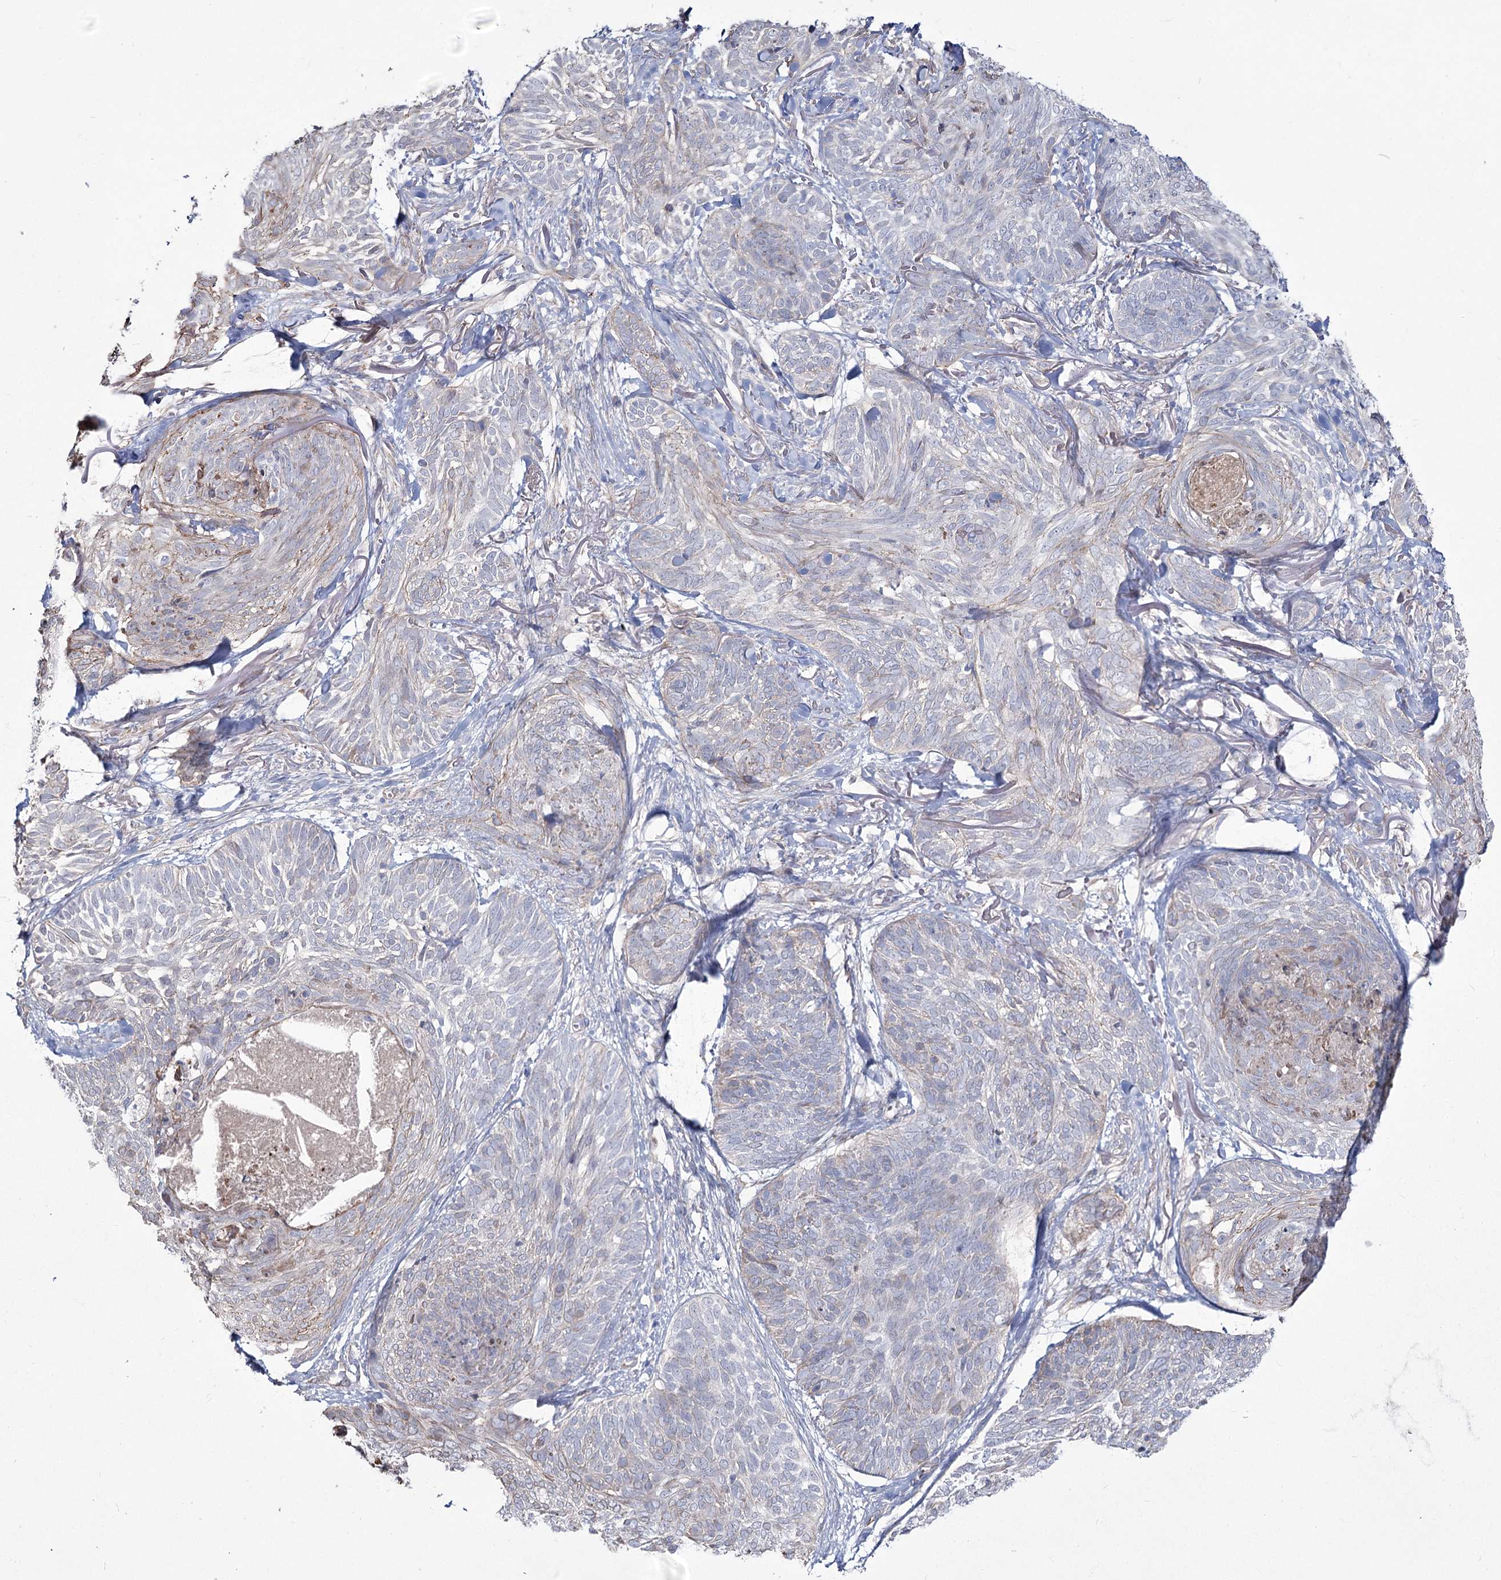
{"staining": {"intensity": "negative", "quantity": "none", "location": "none"}, "tissue": "skin cancer", "cell_type": "Tumor cells", "image_type": "cancer", "snomed": [{"axis": "morphology", "description": "Normal tissue, NOS"}, {"axis": "morphology", "description": "Basal cell carcinoma"}, {"axis": "topography", "description": "Skin"}], "caption": "Immunohistochemistry (IHC) of human skin cancer demonstrates no positivity in tumor cells.", "gene": "ME3", "patient": {"sex": "male", "age": 66}}